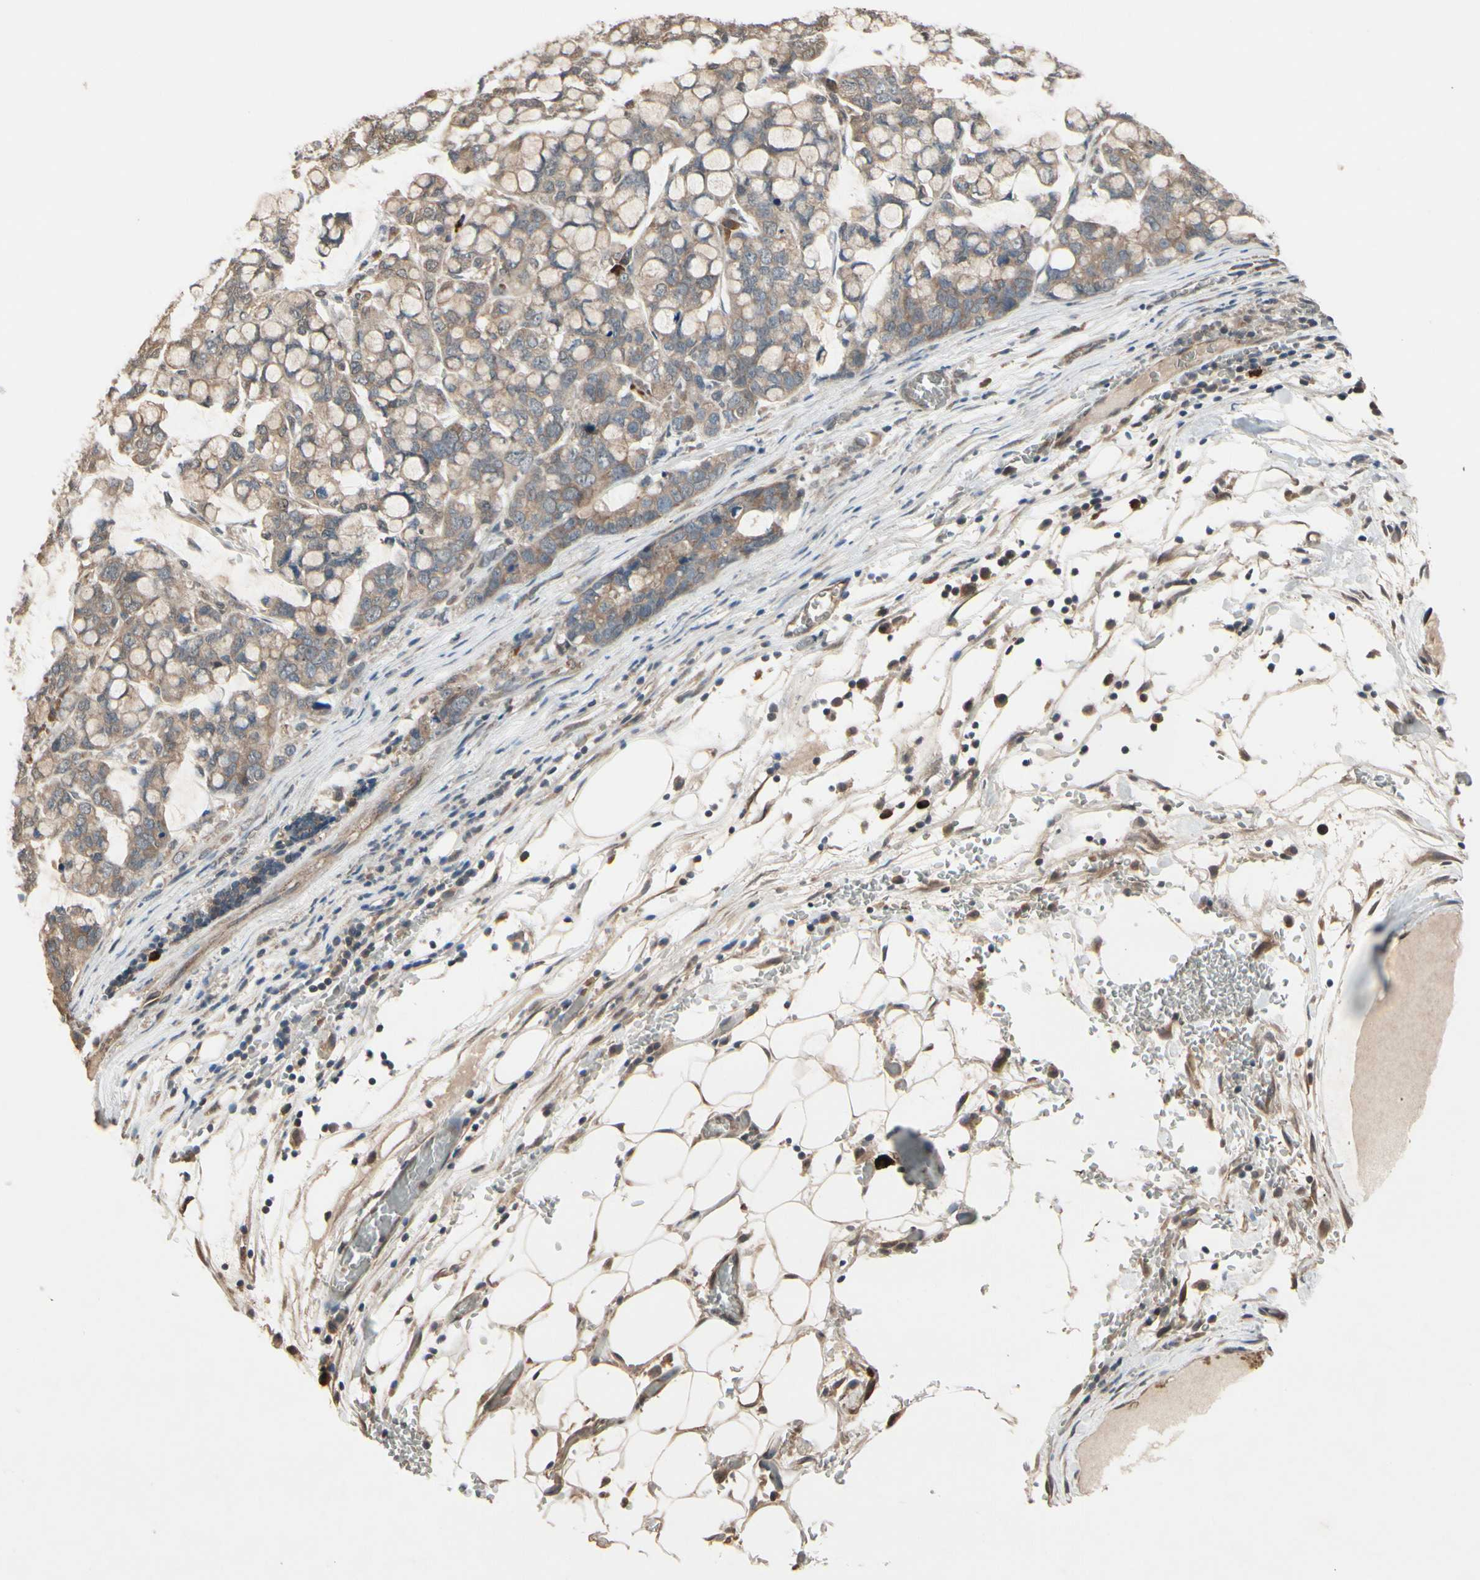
{"staining": {"intensity": "moderate", "quantity": ">75%", "location": "cytoplasmic/membranous"}, "tissue": "stomach cancer", "cell_type": "Tumor cells", "image_type": "cancer", "snomed": [{"axis": "morphology", "description": "Adenocarcinoma, NOS"}, {"axis": "topography", "description": "Stomach, lower"}], "caption": "This image shows stomach adenocarcinoma stained with immunohistochemistry to label a protein in brown. The cytoplasmic/membranous of tumor cells show moderate positivity for the protein. Nuclei are counter-stained blue.", "gene": "PNPLA7", "patient": {"sex": "male", "age": 84}}